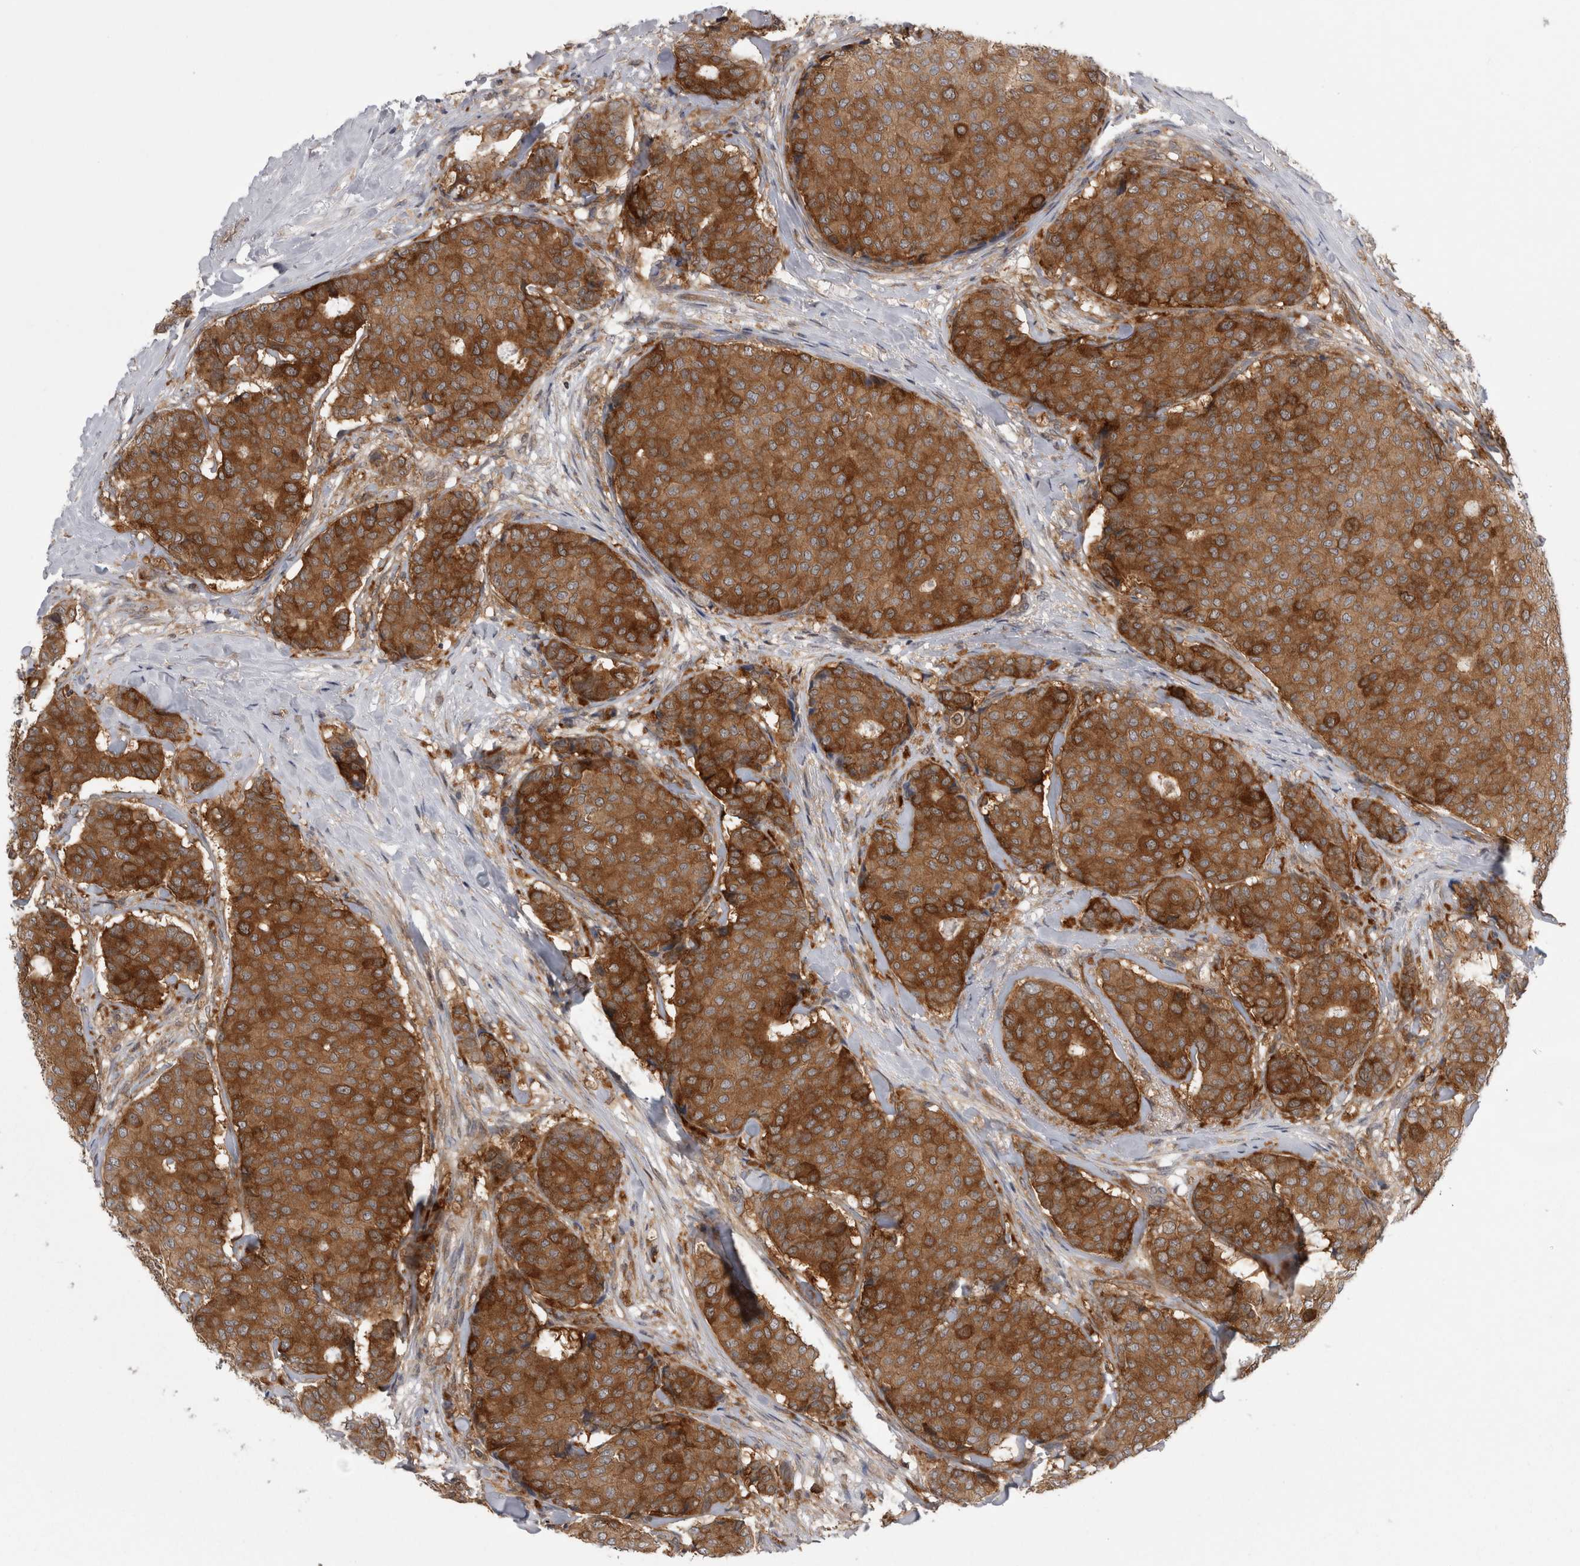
{"staining": {"intensity": "strong", "quantity": ">75%", "location": "cytoplasmic/membranous"}, "tissue": "breast cancer", "cell_type": "Tumor cells", "image_type": "cancer", "snomed": [{"axis": "morphology", "description": "Duct carcinoma"}, {"axis": "topography", "description": "Breast"}], "caption": "The immunohistochemical stain labels strong cytoplasmic/membranous positivity in tumor cells of invasive ductal carcinoma (breast) tissue. (DAB (3,3'-diaminobenzidine) = brown stain, brightfield microscopy at high magnification).", "gene": "CACYBP", "patient": {"sex": "female", "age": 75}}